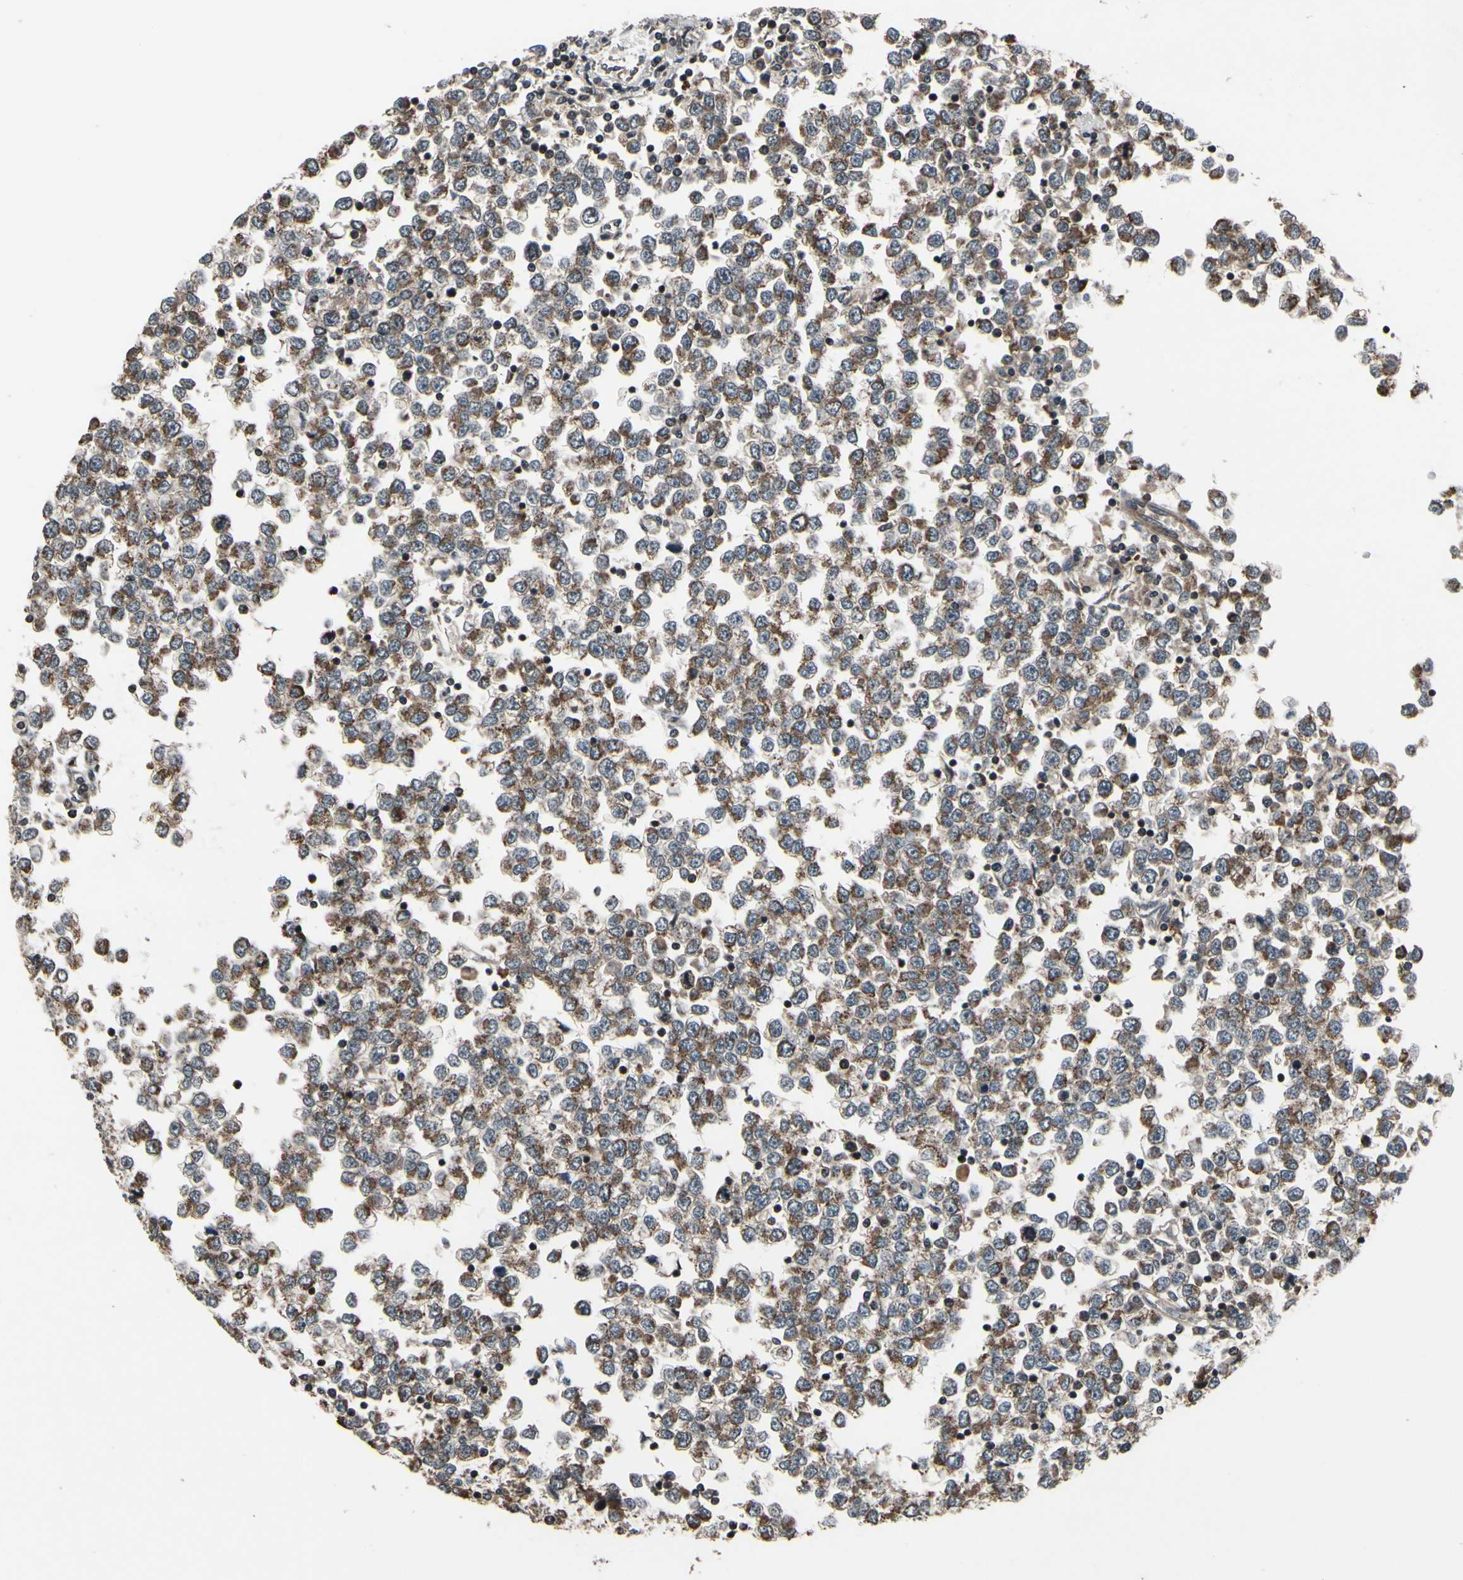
{"staining": {"intensity": "moderate", "quantity": "25%-75%", "location": "cytoplasmic/membranous"}, "tissue": "testis cancer", "cell_type": "Tumor cells", "image_type": "cancer", "snomed": [{"axis": "morphology", "description": "Seminoma, NOS"}, {"axis": "topography", "description": "Testis"}], "caption": "This micrograph exhibits testis cancer (seminoma) stained with IHC to label a protein in brown. The cytoplasmic/membranous of tumor cells show moderate positivity for the protein. Nuclei are counter-stained blue.", "gene": "MBTPS2", "patient": {"sex": "male", "age": 65}}